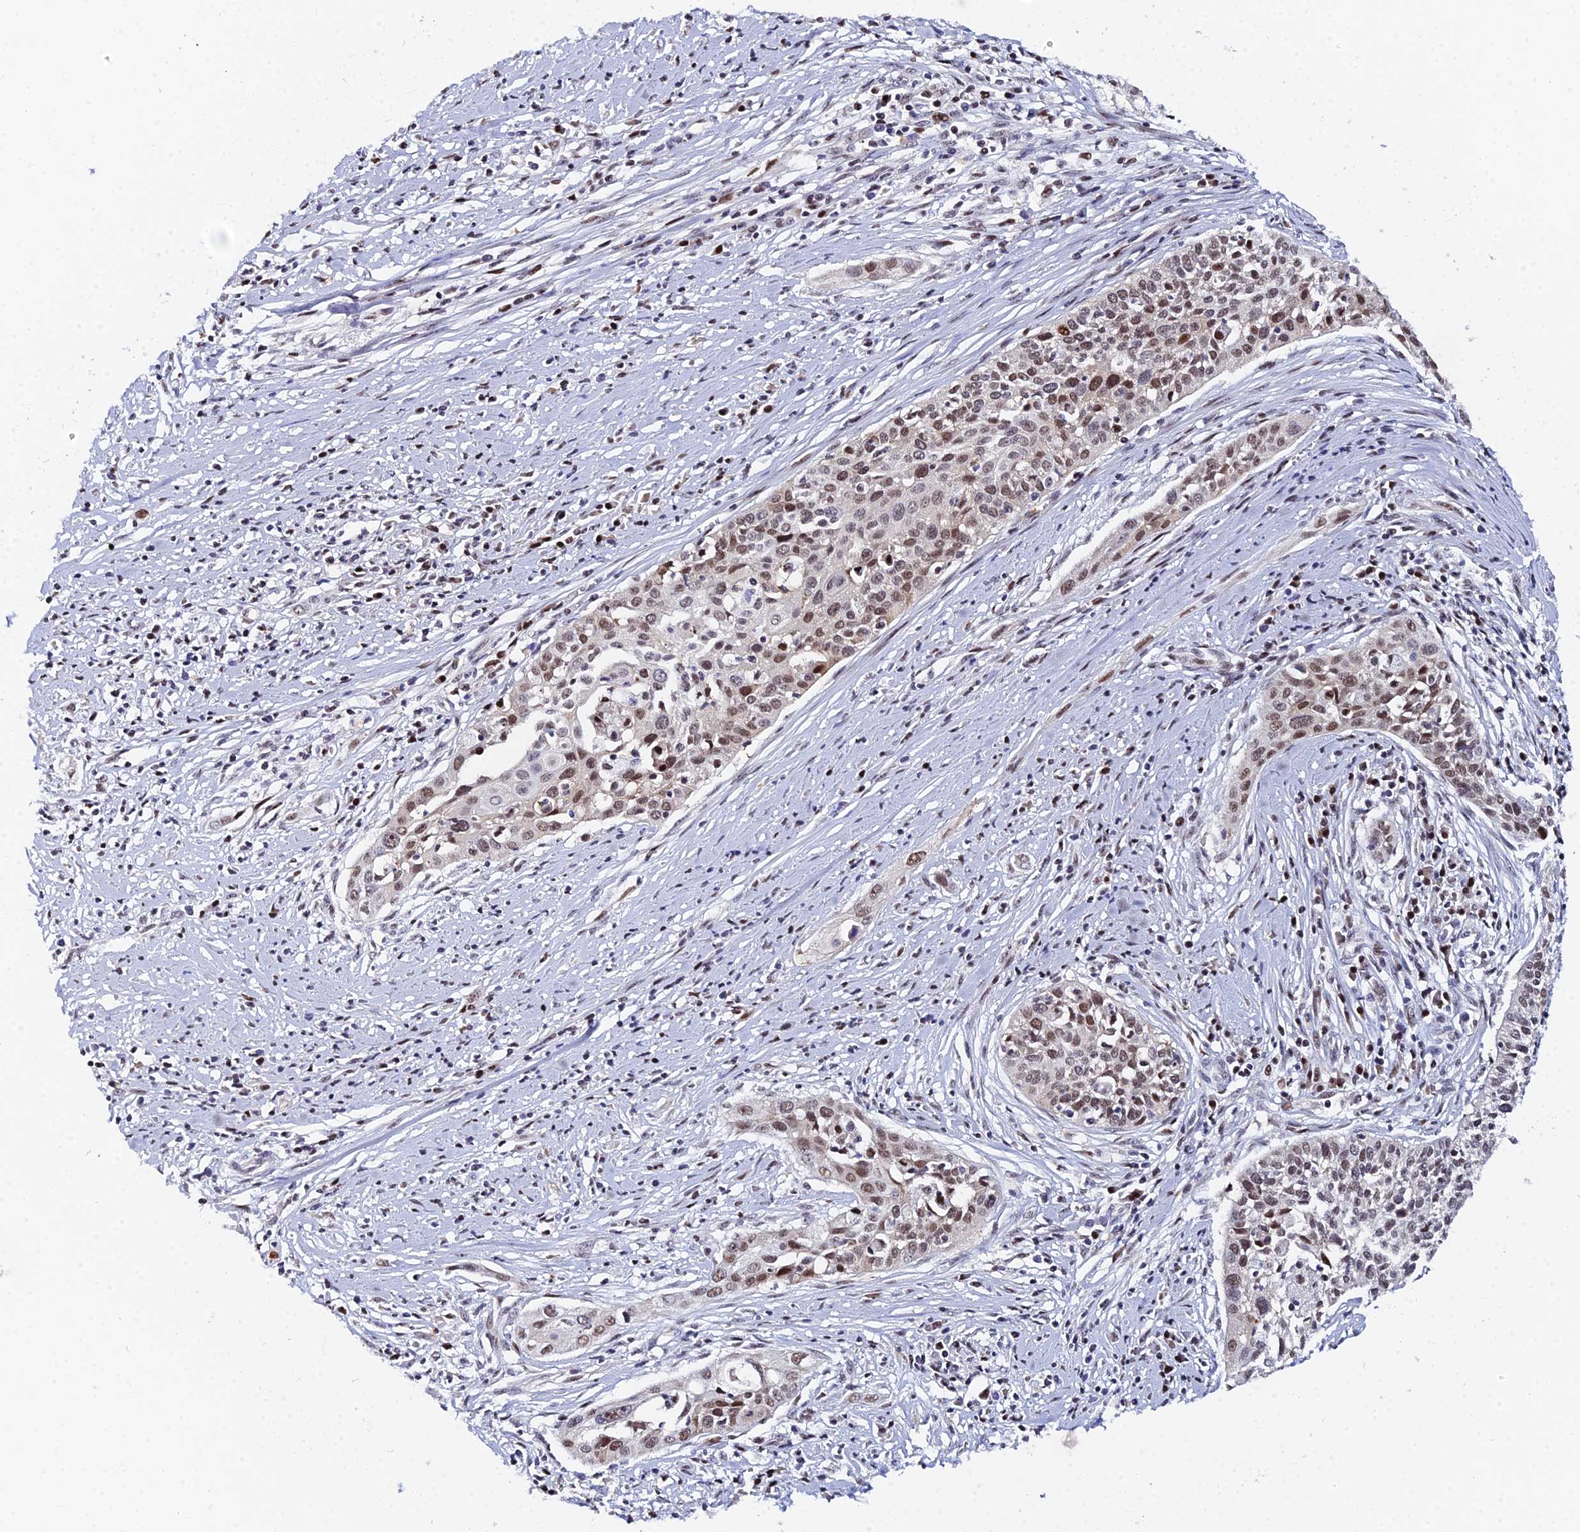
{"staining": {"intensity": "moderate", "quantity": "25%-75%", "location": "nuclear"}, "tissue": "cervical cancer", "cell_type": "Tumor cells", "image_type": "cancer", "snomed": [{"axis": "morphology", "description": "Squamous cell carcinoma, NOS"}, {"axis": "topography", "description": "Cervix"}], "caption": "A micrograph of cervical cancer stained for a protein exhibits moderate nuclear brown staining in tumor cells.", "gene": "TIFA", "patient": {"sex": "female", "age": 34}}